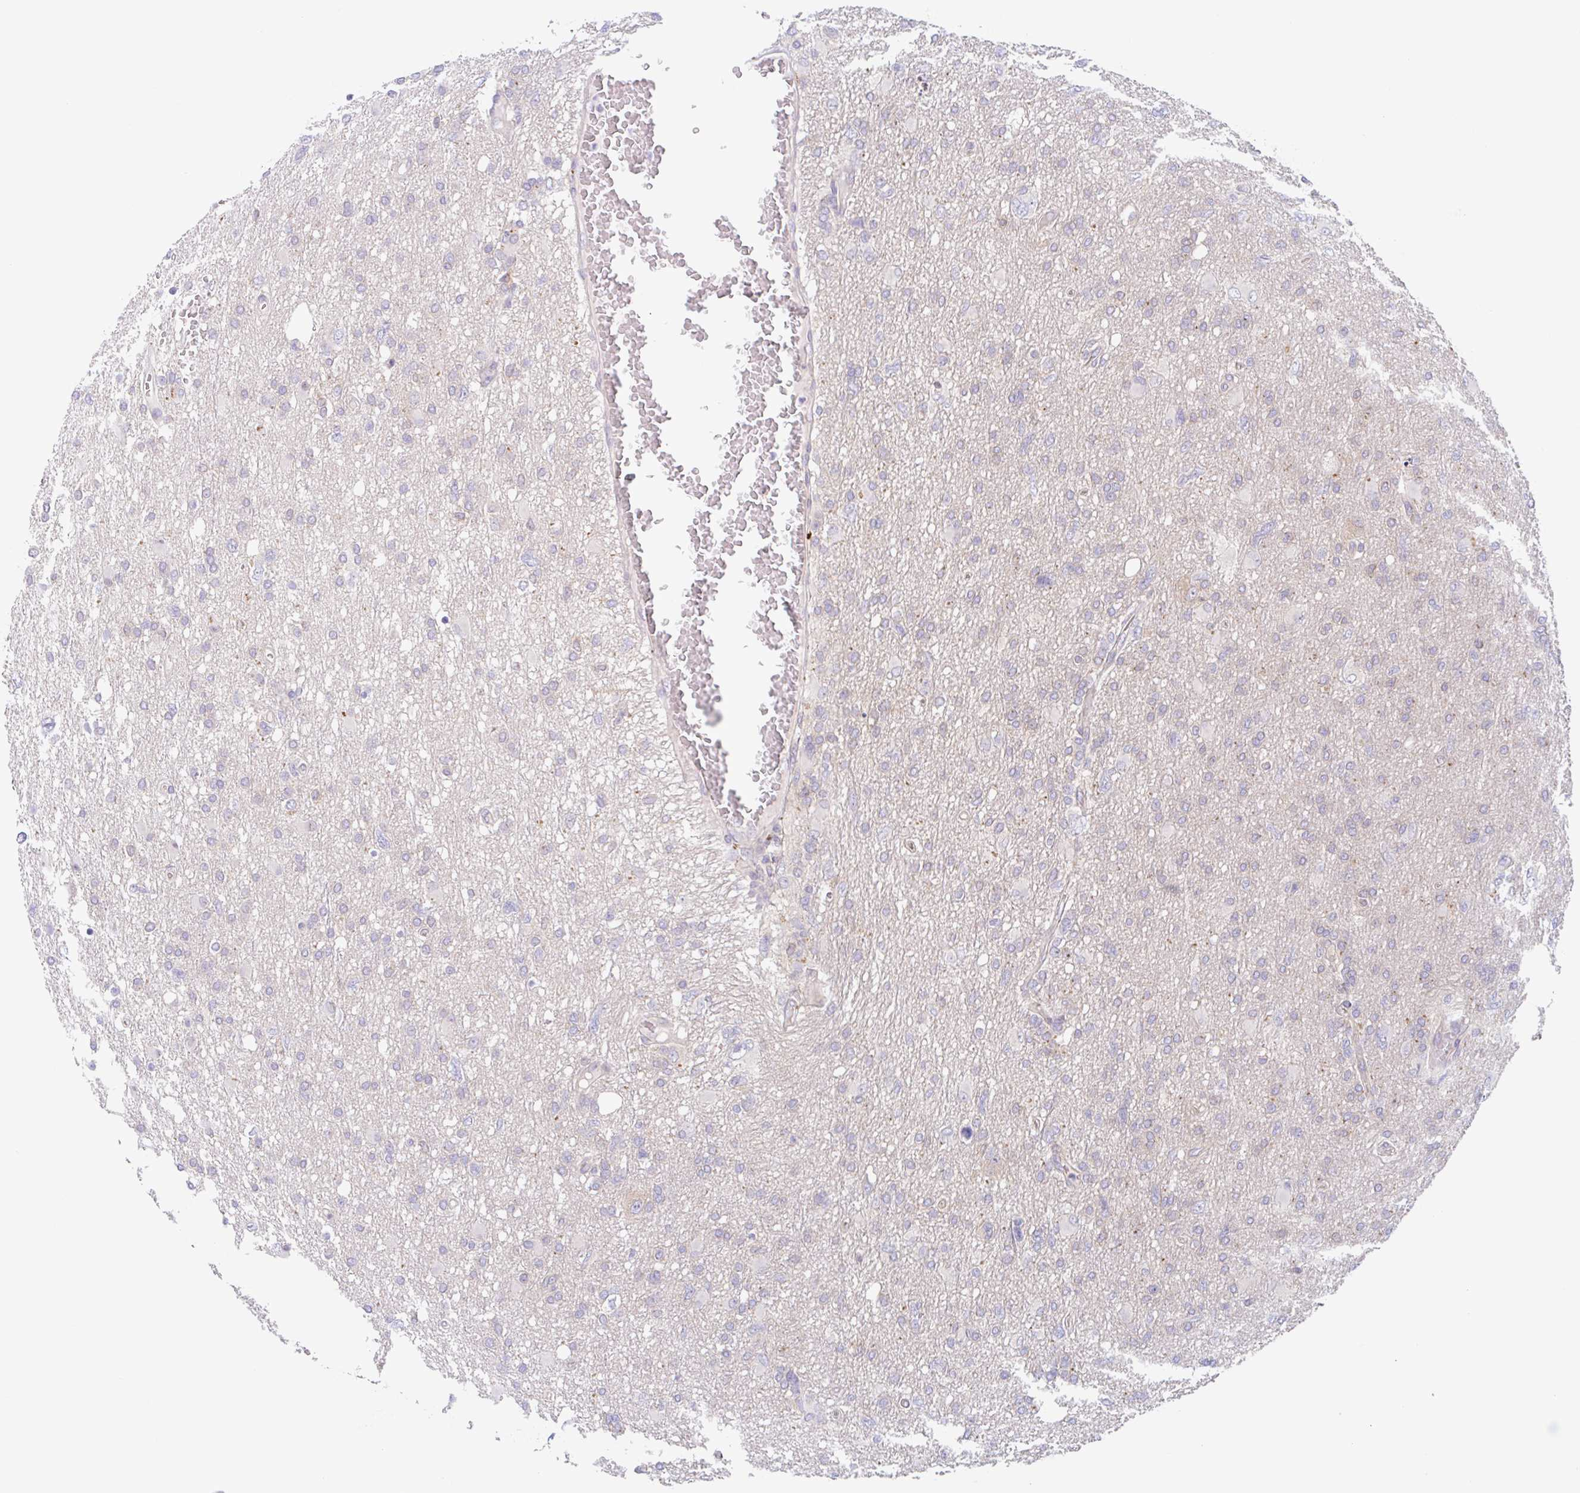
{"staining": {"intensity": "negative", "quantity": "none", "location": "none"}, "tissue": "glioma", "cell_type": "Tumor cells", "image_type": "cancer", "snomed": [{"axis": "morphology", "description": "Glioma, malignant, High grade"}, {"axis": "topography", "description": "Brain"}], "caption": "There is no significant staining in tumor cells of glioma.", "gene": "TMEM86A", "patient": {"sex": "male", "age": 61}}